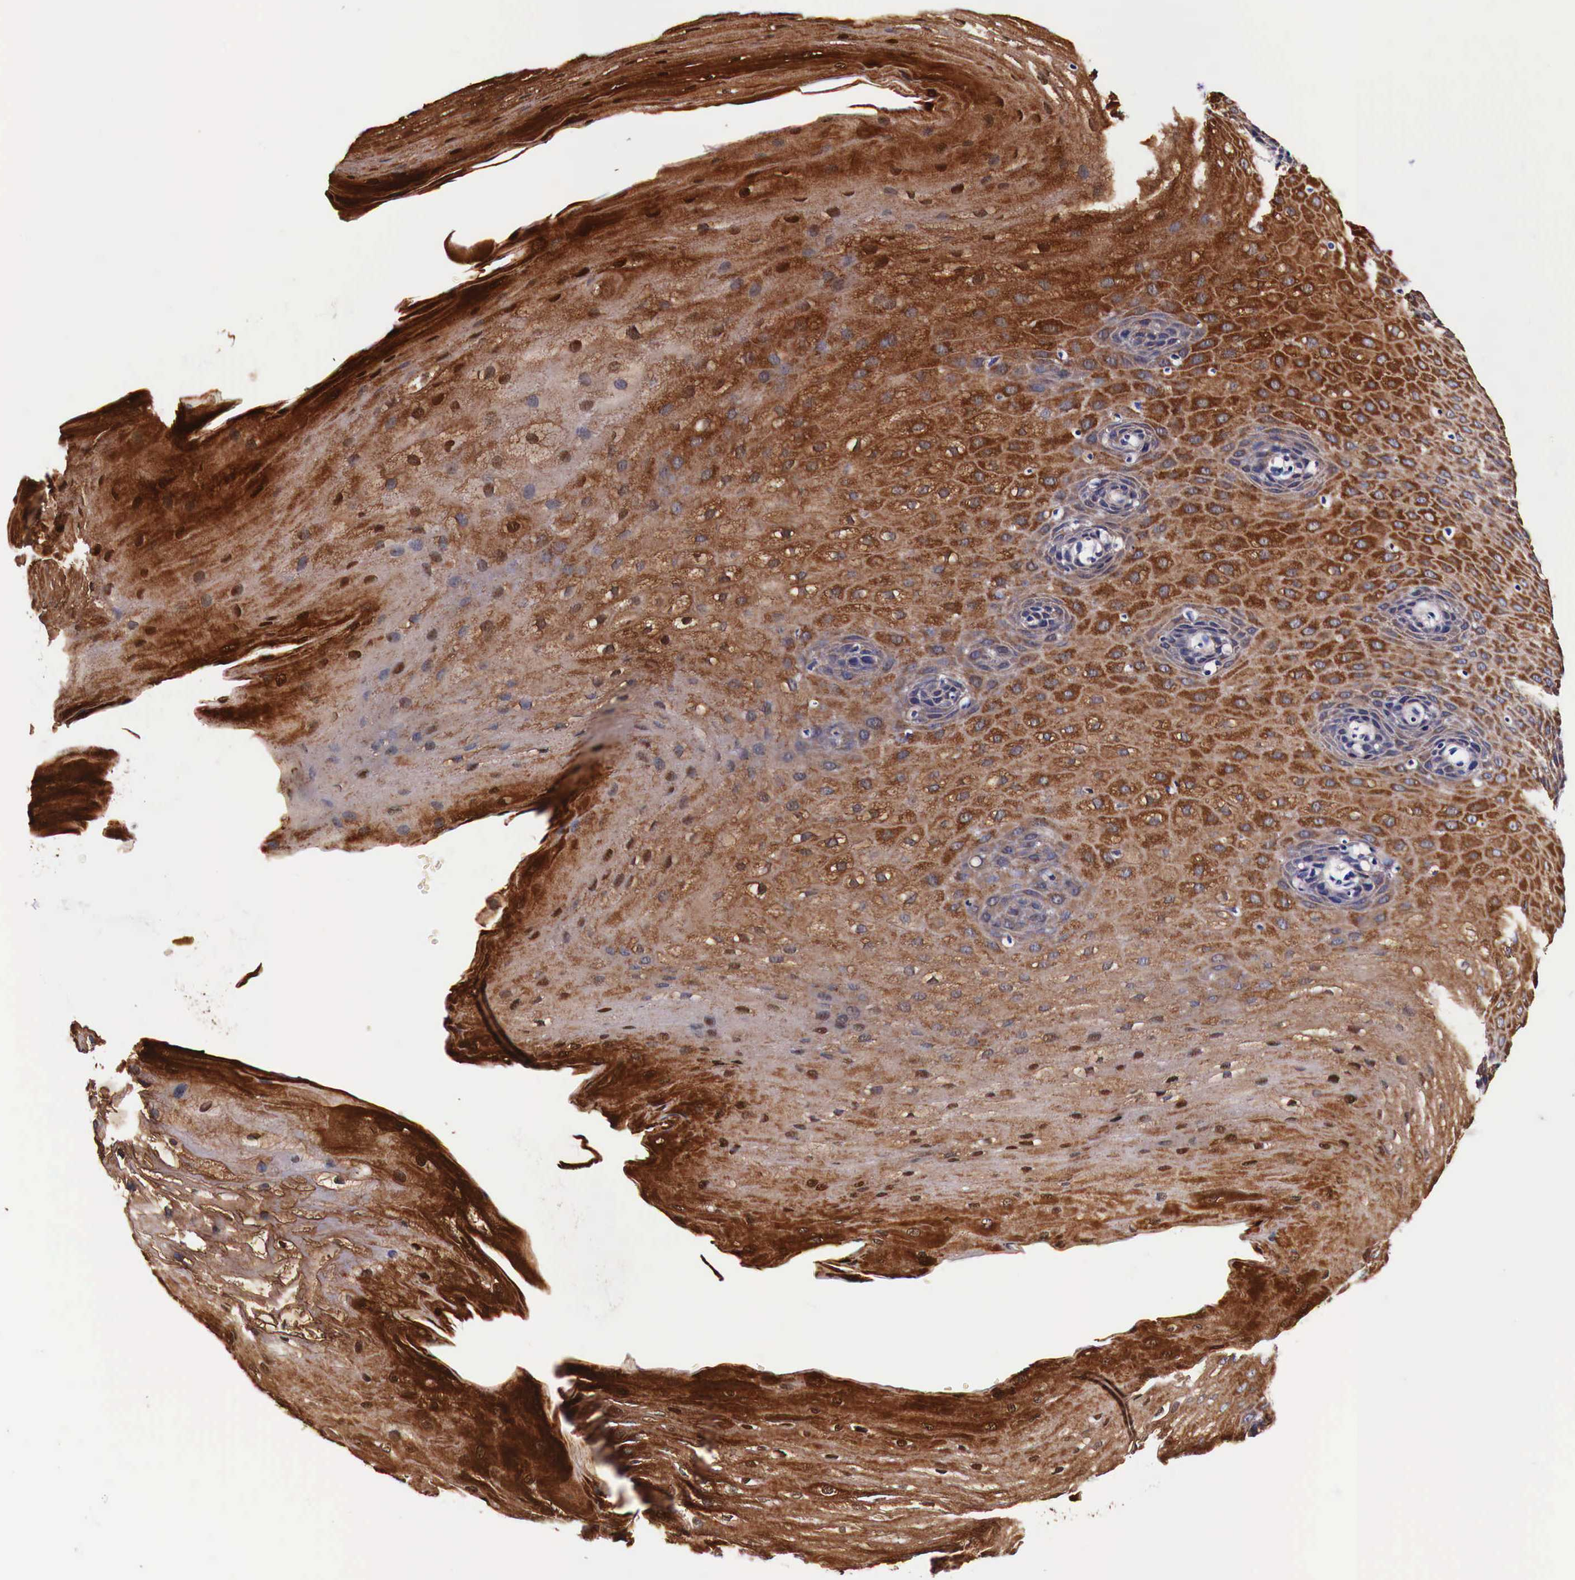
{"staining": {"intensity": "strong", "quantity": ">75%", "location": "cytoplasmic/membranous"}, "tissue": "esophagus", "cell_type": "Squamous epithelial cells", "image_type": "normal", "snomed": [{"axis": "morphology", "description": "Normal tissue, NOS"}, {"axis": "topography", "description": "Esophagus"}], "caption": "This image exhibits unremarkable esophagus stained with immunohistochemistry to label a protein in brown. The cytoplasmic/membranous of squamous epithelial cells show strong positivity for the protein. Nuclei are counter-stained blue.", "gene": "HSPB1", "patient": {"sex": "male", "age": 70}}